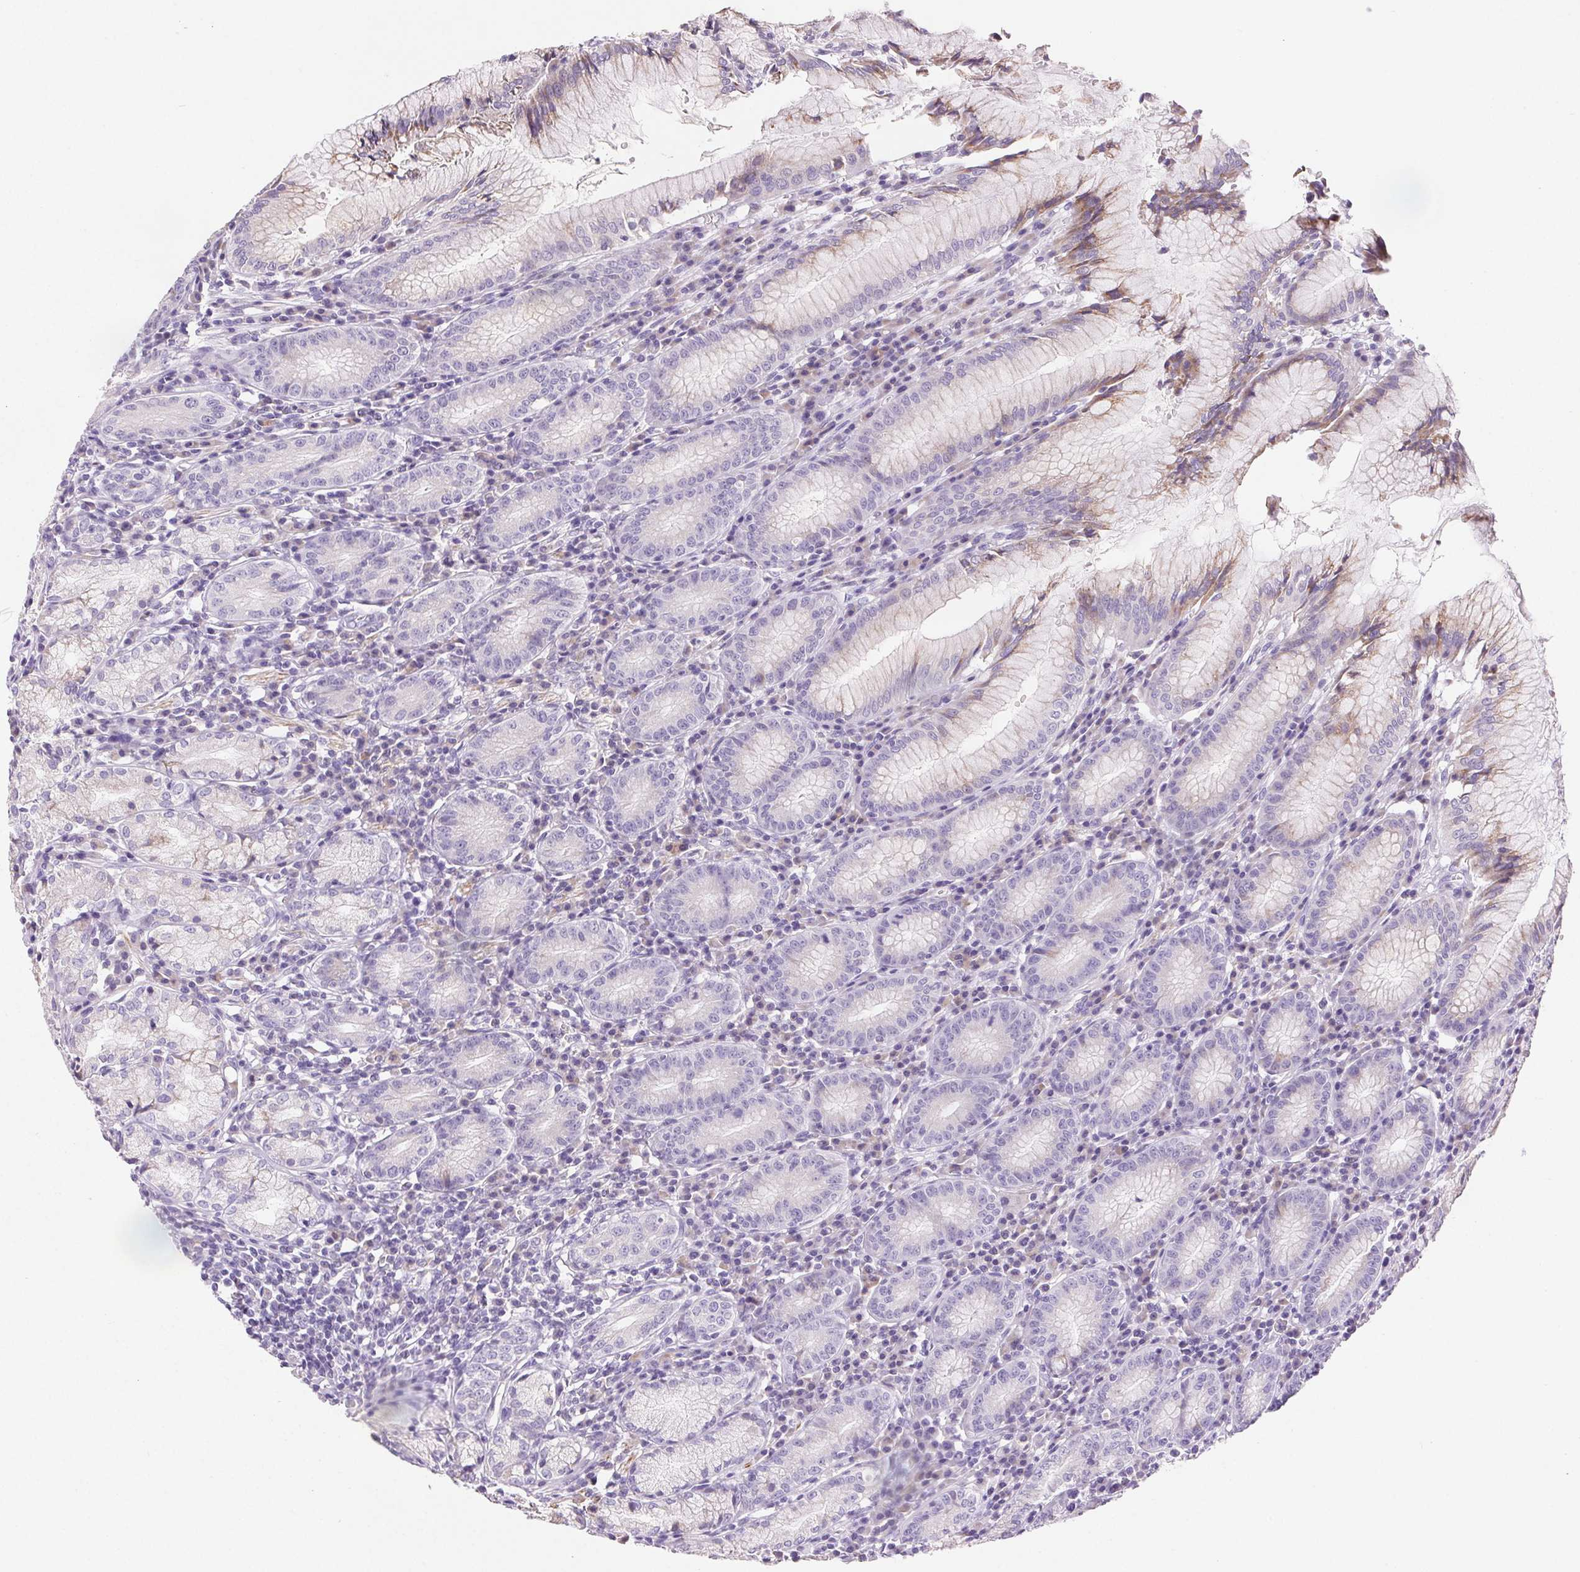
{"staining": {"intensity": "moderate", "quantity": "<25%", "location": "cytoplasmic/membranous"}, "tissue": "stomach", "cell_type": "Glandular cells", "image_type": "normal", "snomed": [{"axis": "morphology", "description": "Normal tissue, NOS"}, {"axis": "topography", "description": "Stomach"}], "caption": "IHC staining of benign stomach, which displays low levels of moderate cytoplasmic/membranous expression in approximately <25% of glandular cells indicating moderate cytoplasmic/membranous protein expression. The staining was performed using DAB (brown) for protein detection and nuclei were counterstained in hematoxylin (blue).", "gene": "ARHGAP11B", "patient": {"sex": "male", "age": 55}}